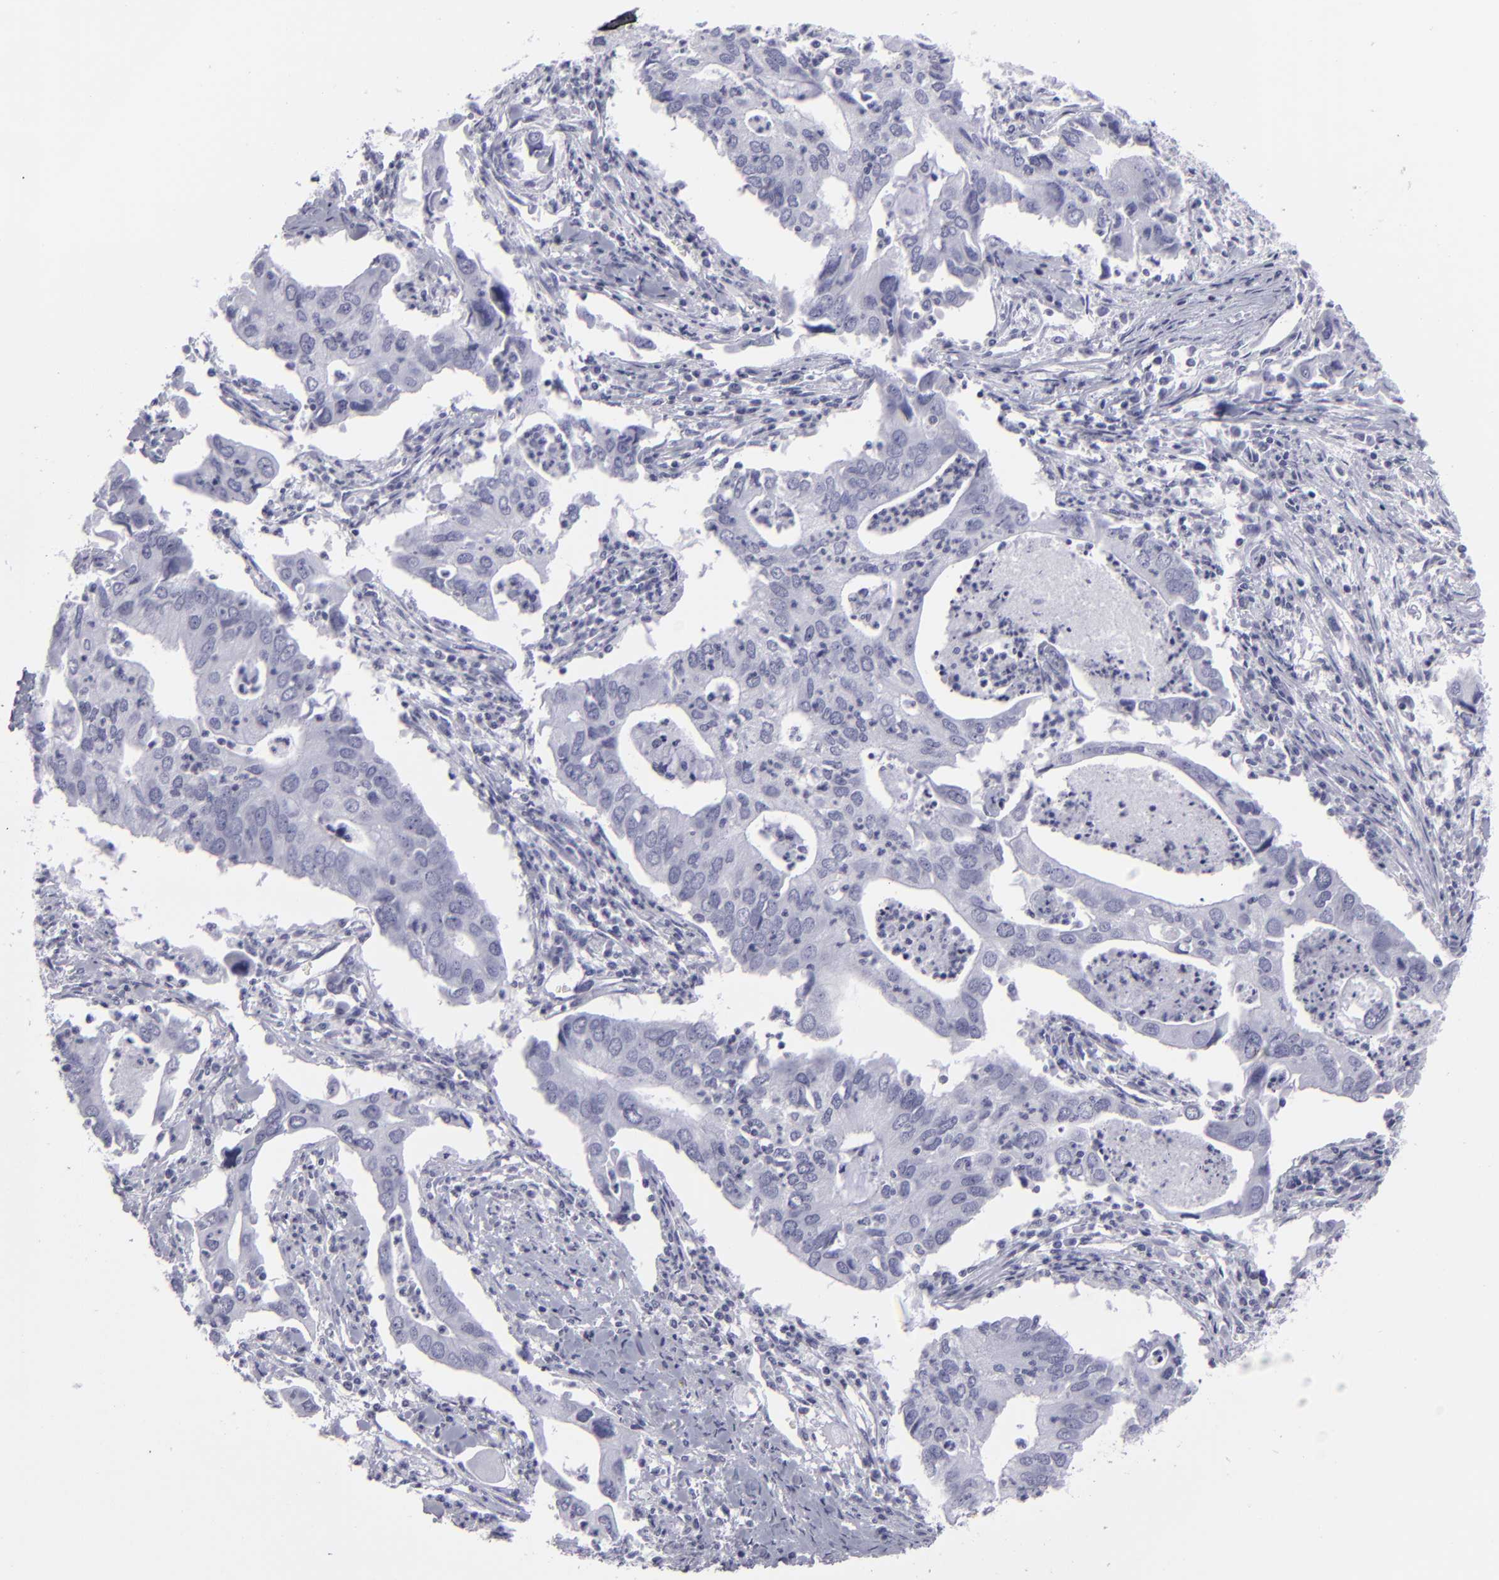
{"staining": {"intensity": "negative", "quantity": "none", "location": "none"}, "tissue": "lung cancer", "cell_type": "Tumor cells", "image_type": "cancer", "snomed": [{"axis": "morphology", "description": "Adenocarcinoma, NOS"}, {"axis": "topography", "description": "Lung"}], "caption": "A photomicrograph of lung adenocarcinoma stained for a protein demonstrates no brown staining in tumor cells.", "gene": "KRT1", "patient": {"sex": "male", "age": 48}}